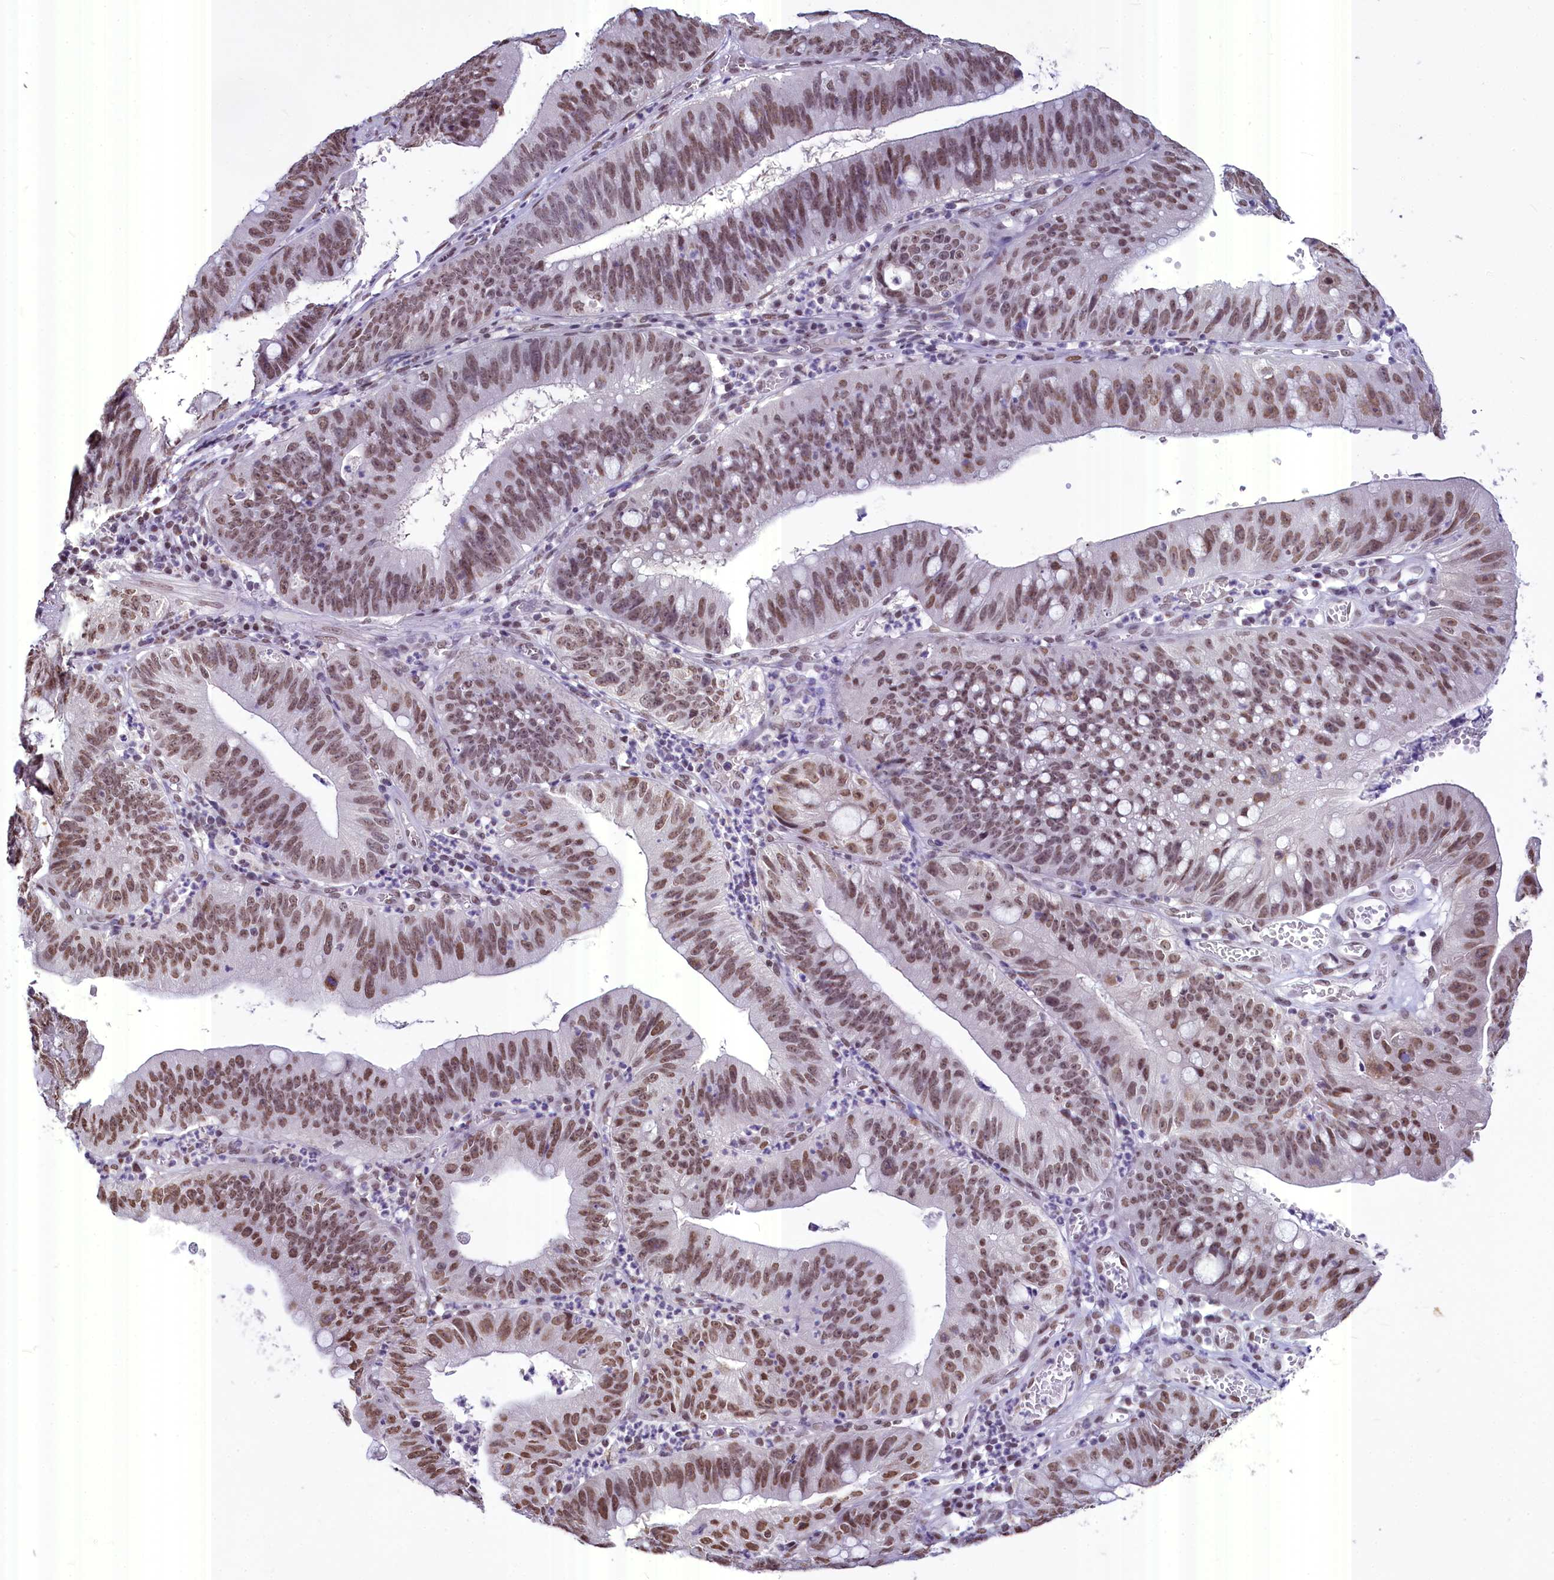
{"staining": {"intensity": "moderate", "quantity": ">75%", "location": "nuclear"}, "tissue": "stomach cancer", "cell_type": "Tumor cells", "image_type": "cancer", "snomed": [{"axis": "morphology", "description": "Adenocarcinoma, NOS"}, {"axis": "topography", "description": "Stomach"}], "caption": "Immunohistochemical staining of adenocarcinoma (stomach) demonstrates medium levels of moderate nuclear expression in about >75% of tumor cells. (IHC, brightfield microscopy, high magnification).", "gene": "PARPBP", "patient": {"sex": "male", "age": 59}}